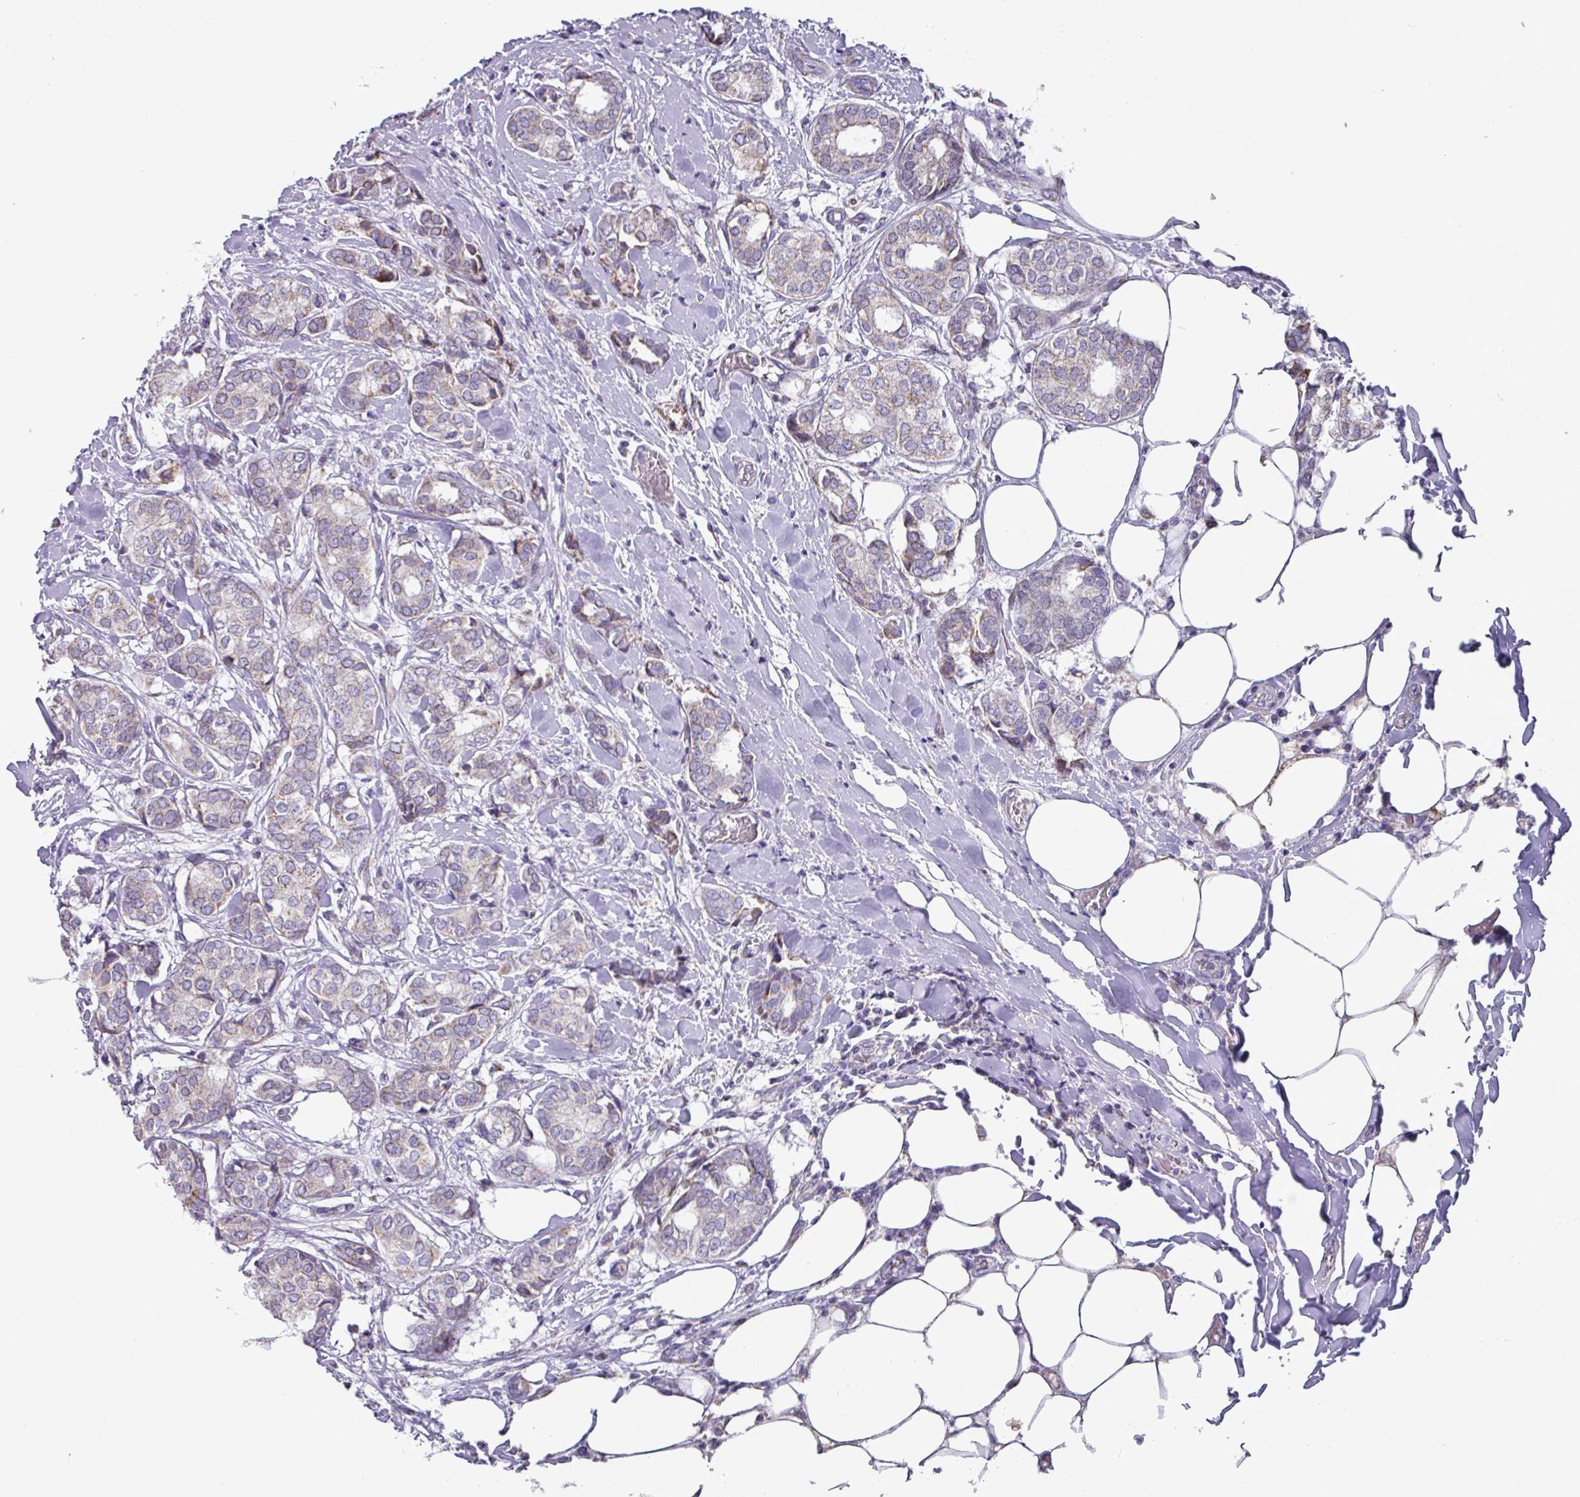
{"staining": {"intensity": "negative", "quantity": "none", "location": "none"}, "tissue": "breast cancer", "cell_type": "Tumor cells", "image_type": "cancer", "snomed": [{"axis": "morphology", "description": "Duct carcinoma"}, {"axis": "topography", "description": "Breast"}], "caption": "Histopathology image shows no significant protein positivity in tumor cells of breast cancer.", "gene": "MT-ND4", "patient": {"sex": "female", "age": 73}}